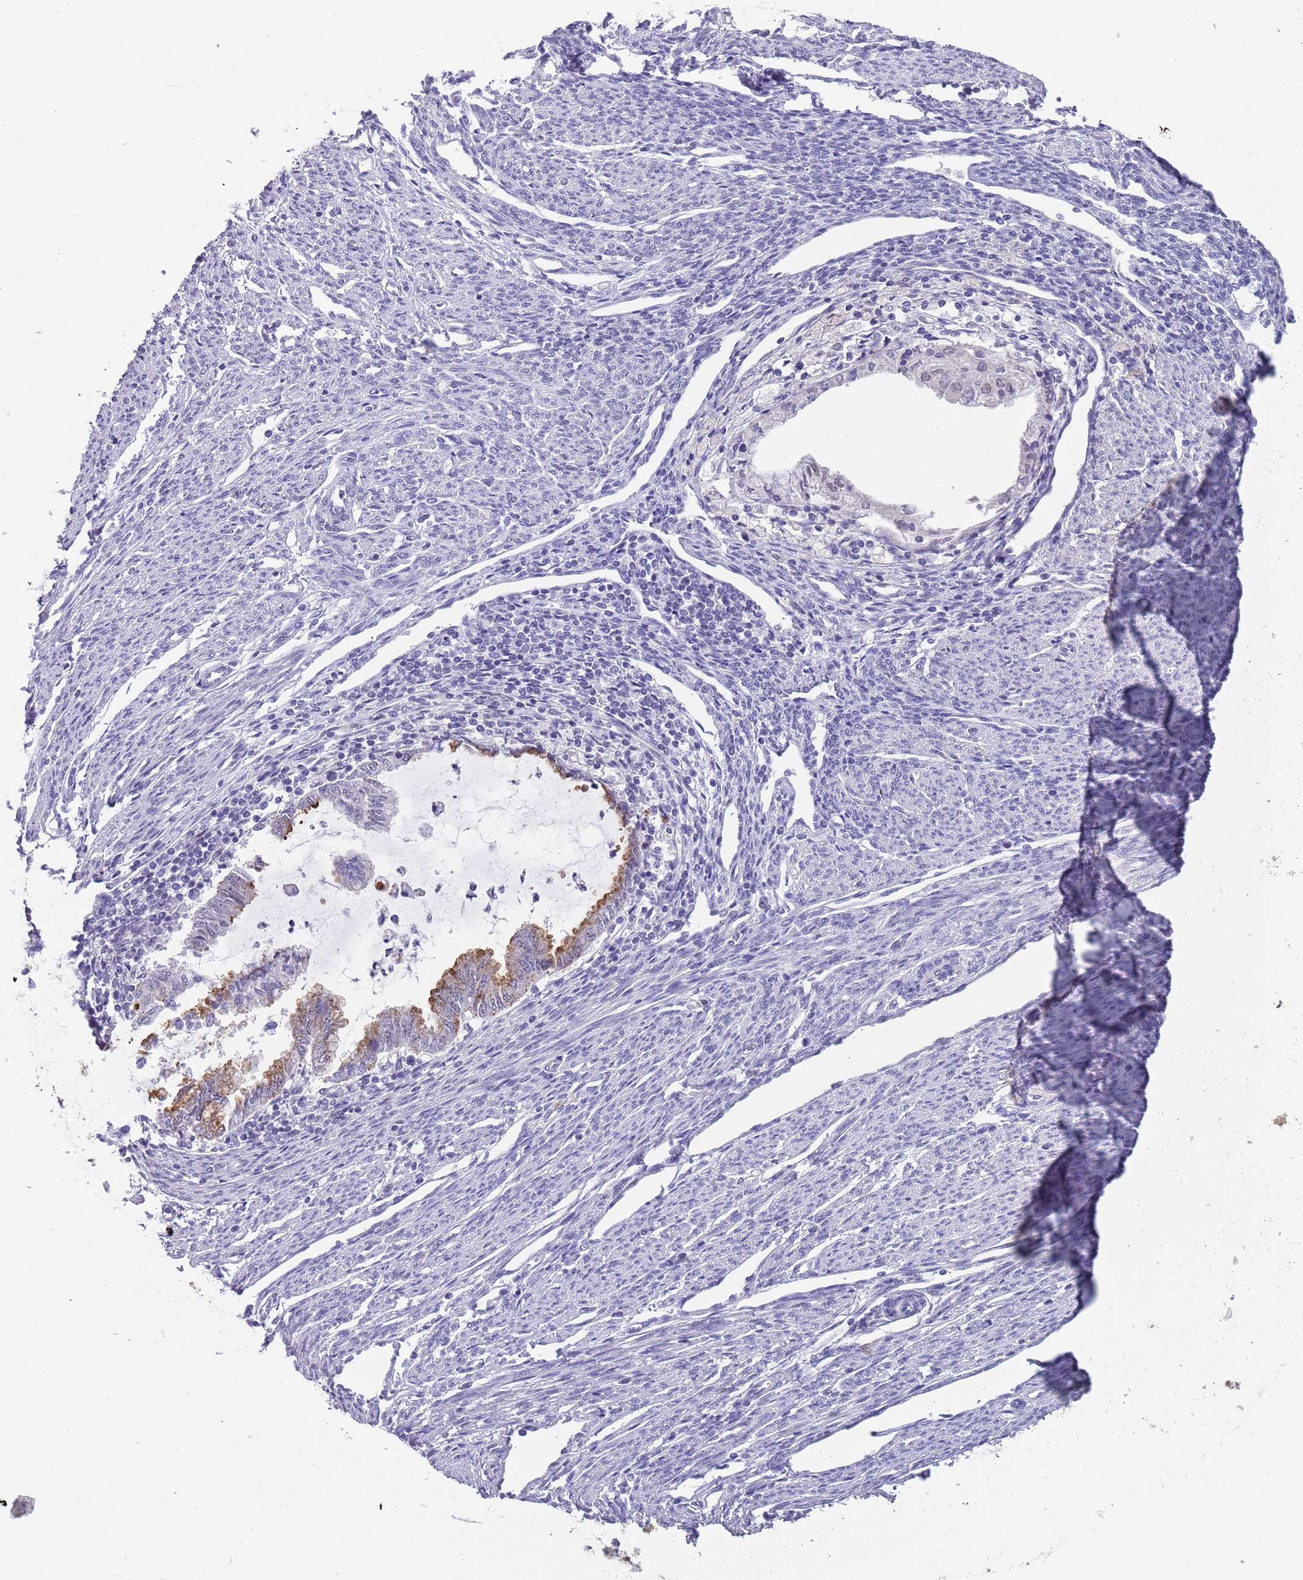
{"staining": {"intensity": "moderate", "quantity": "<25%", "location": "cytoplasmic/membranous"}, "tissue": "endometrial cancer", "cell_type": "Tumor cells", "image_type": "cancer", "snomed": [{"axis": "morphology", "description": "Adenocarcinoma, NOS"}, {"axis": "topography", "description": "Endometrium"}], "caption": "Endometrial cancer tissue shows moderate cytoplasmic/membranous positivity in approximately <25% of tumor cells", "gene": "SEPHS2", "patient": {"sex": "female", "age": 79}}